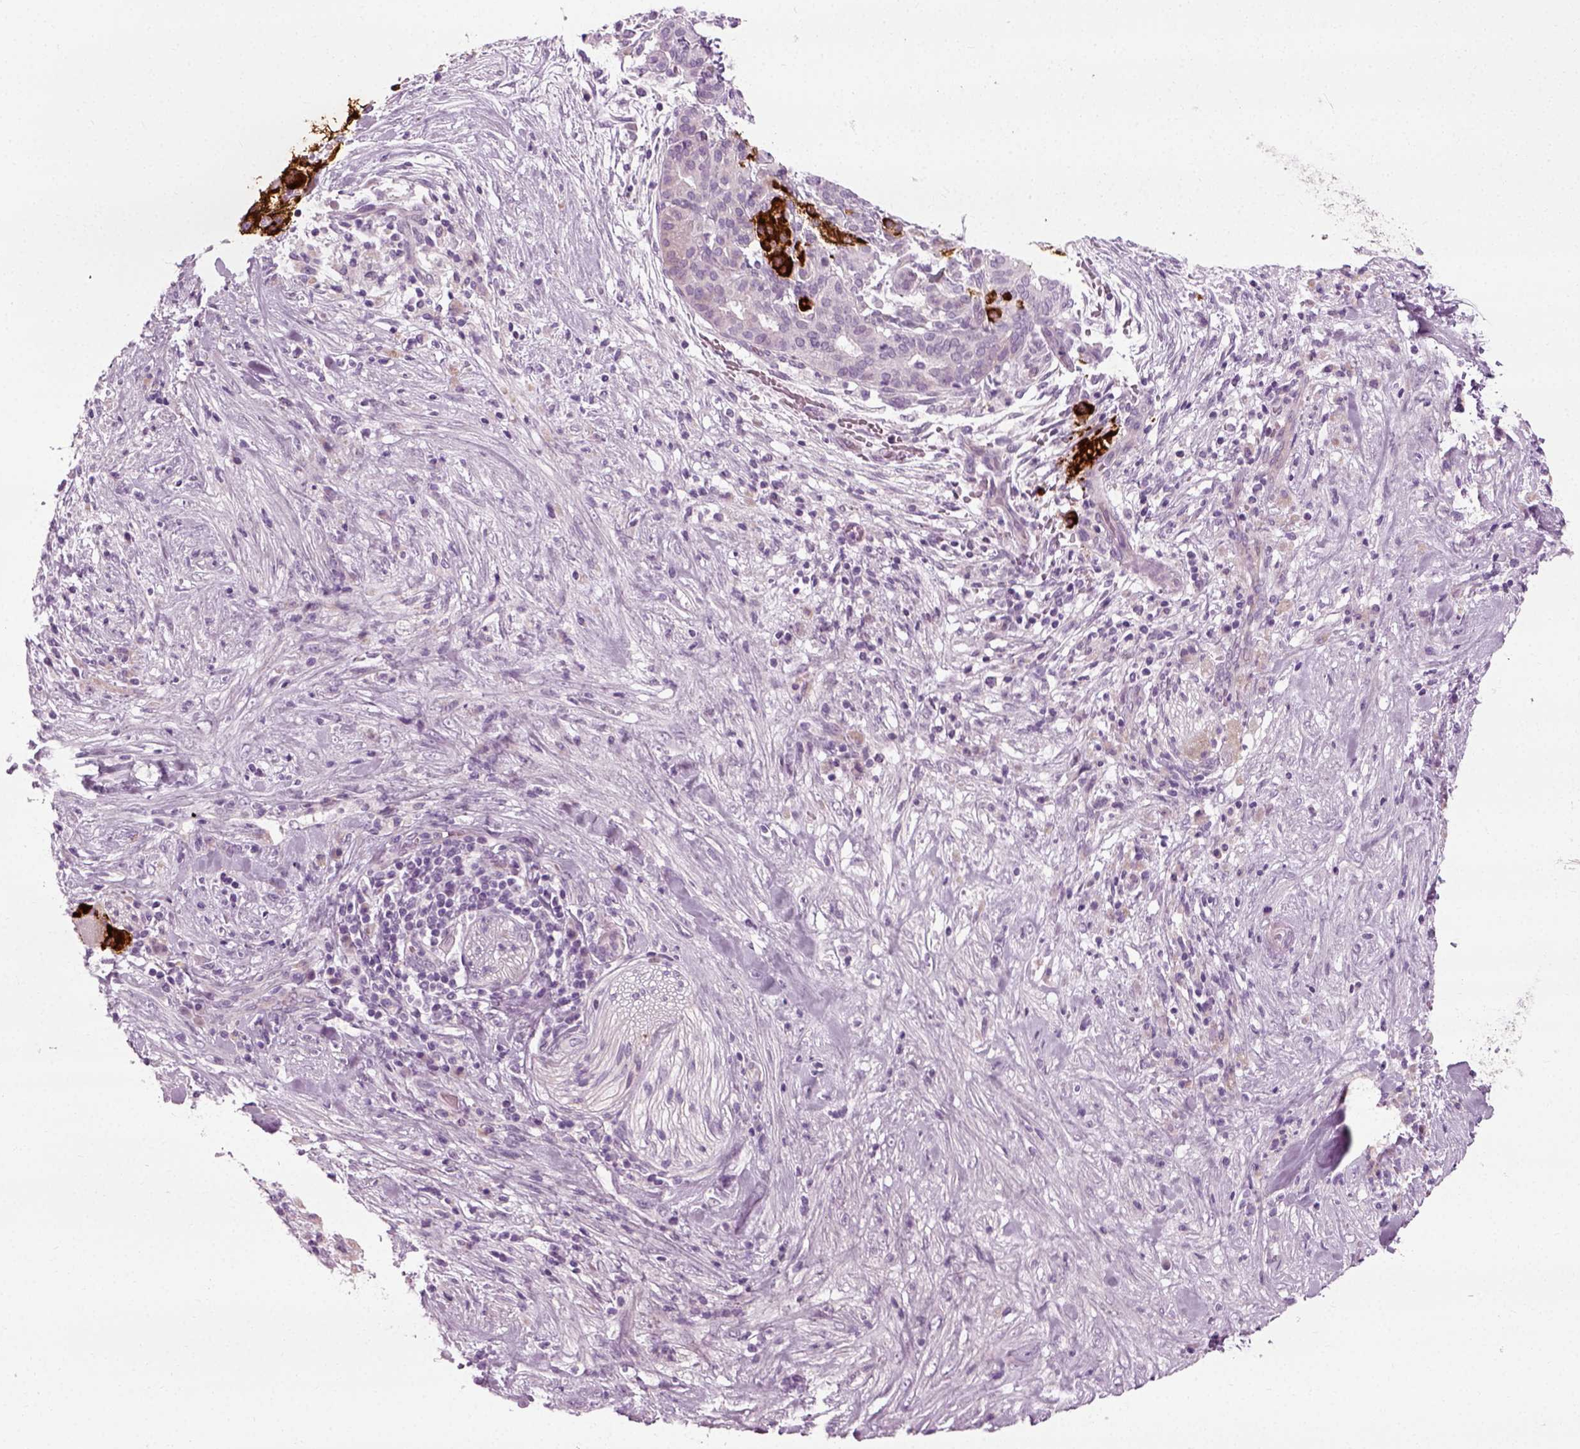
{"staining": {"intensity": "negative", "quantity": "none", "location": "none"}, "tissue": "pancreatic cancer", "cell_type": "Tumor cells", "image_type": "cancer", "snomed": [{"axis": "morphology", "description": "Adenocarcinoma, NOS"}, {"axis": "topography", "description": "Pancreas"}], "caption": "High magnification brightfield microscopy of pancreatic adenocarcinoma stained with DAB (brown) and counterstained with hematoxylin (blue): tumor cells show no significant staining.", "gene": "SCG5", "patient": {"sex": "male", "age": 44}}